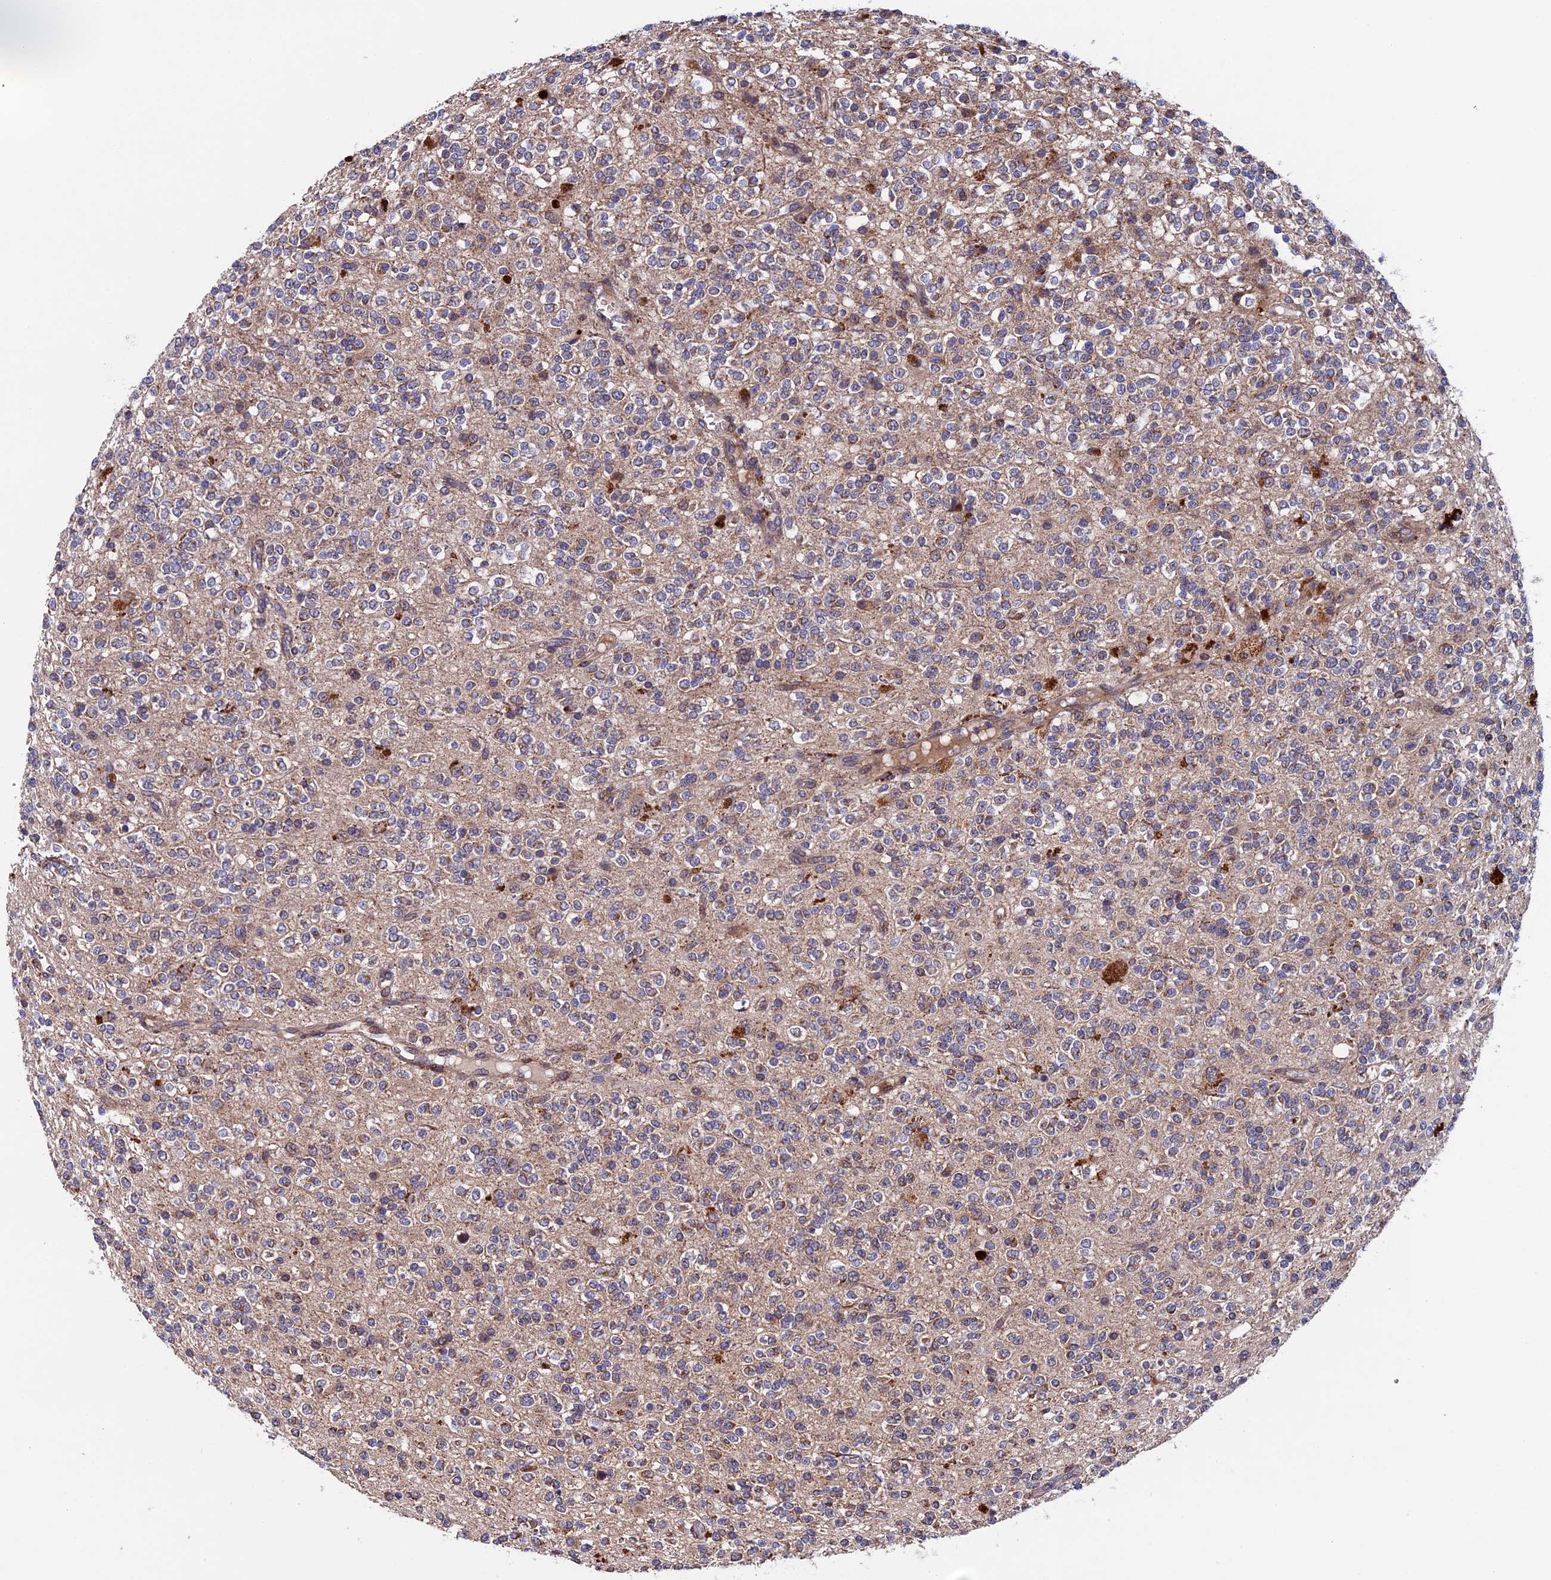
{"staining": {"intensity": "negative", "quantity": "none", "location": "none"}, "tissue": "glioma", "cell_type": "Tumor cells", "image_type": "cancer", "snomed": [{"axis": "morphology", "description": "Glioma, malignant, High grade"}, {"axis": "topography", "description": "Brain"}], "caption": "Tumor cells are negative for brown protein staining in malignant high-grade glioma.", "gene": "RNF17", "patient": {"sex": "male", "age": 34}}